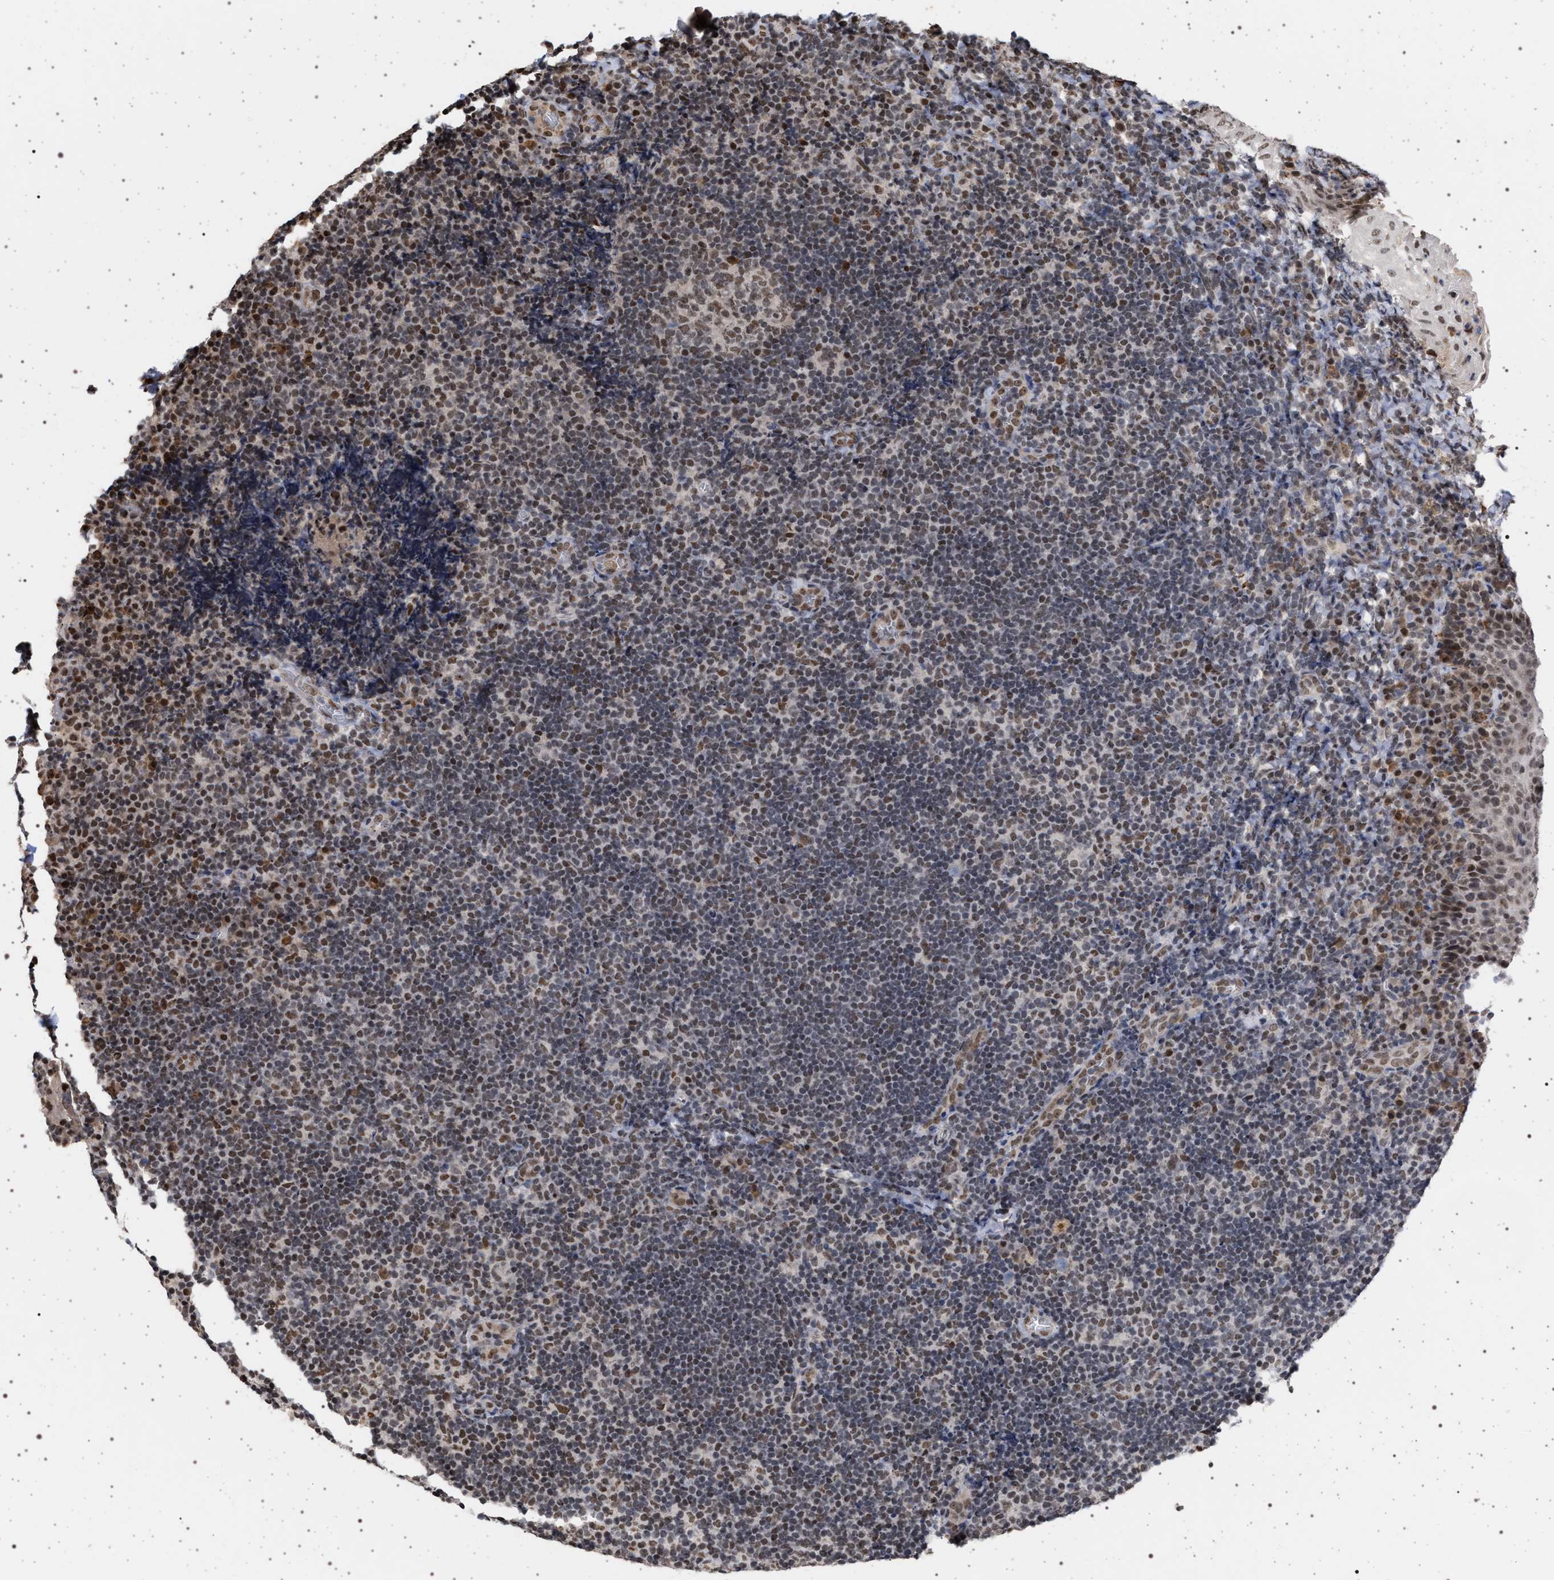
{"staining": {"intensity": "moderate", "quantity": ">75%", "location": "nuclear"}, "tissue": "tonsil", "cell_type": "Germinal center cells", "image_type": "normal", "snomed": [{"axis": "morphology", "description": "Normal tissue, NOS"}, {"axis": "topography", "description": "Tonsil"}], "caption": "This histopathology image reveals normal tonsil stained with immunohistochemistry to label a protein in brown. The nuclear of germinal center cells show moderate positivity for the protein. Nuclei are counter-stained blue.", "gene": "PHF12", "patient": {"sex": "male", "age": 37}}